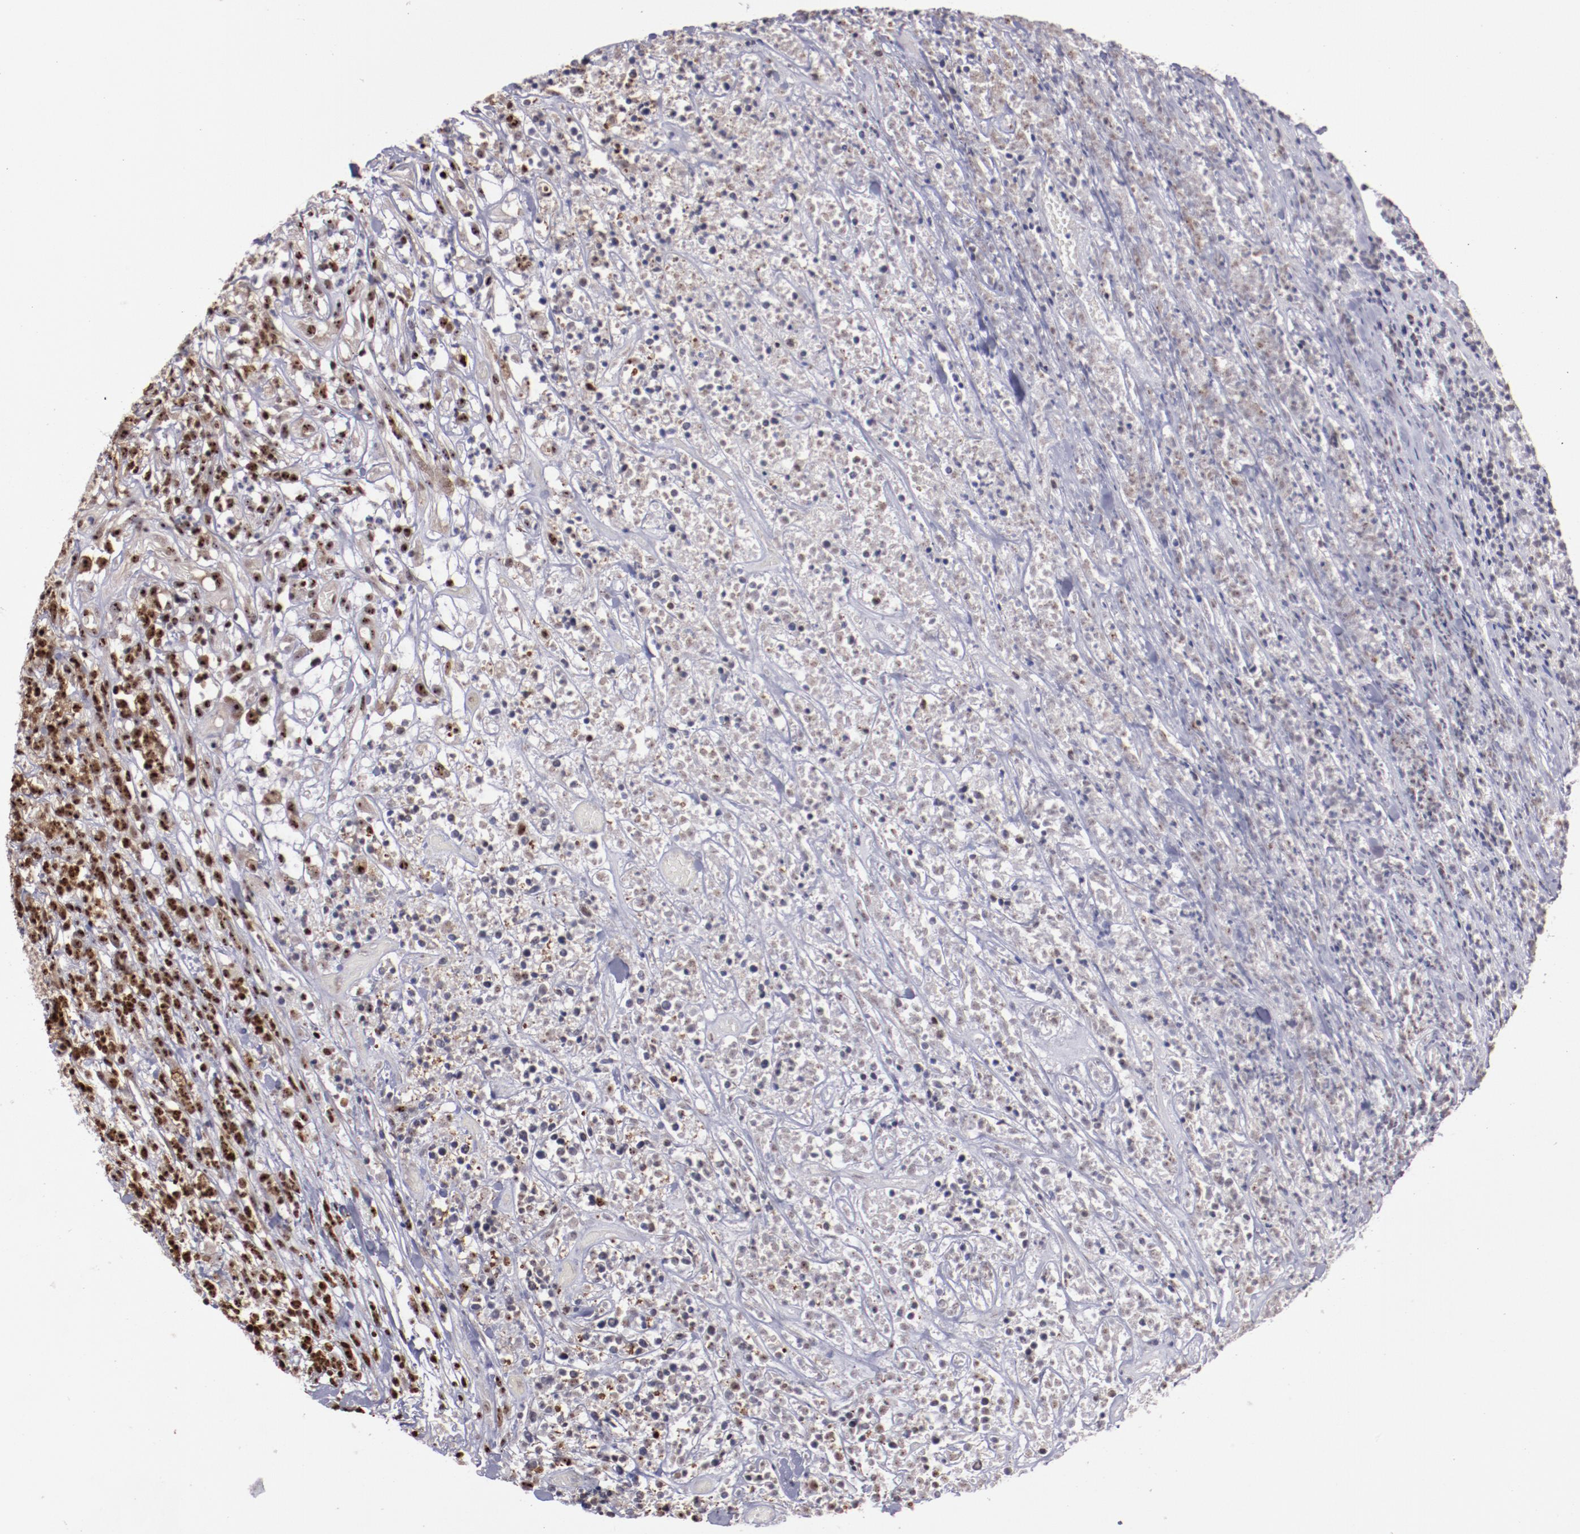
{"staining": {"intensity": "moderate", "quantity": "25%-75%", "location": "nuclear"}, "tissue": "lymphoma", "cell_type": "Tumor cells", "image_type": "cancer", "snomed": [{"axis": "morphology", "description": "Malignant lymphoma, non-Hodgkin's type, High grade"}, {"axis": "topography", "description": "Lymph node"}], "caption": "High-grade malignant lymphoma, non-Hodgkin's type was stained to show a protein in brown. There is medium levels of moderate nuclear positivity in approximately 25%-75% of tumor cells.", "gene": "DDX24", "patient": {"sex": "female", "age": 73}}